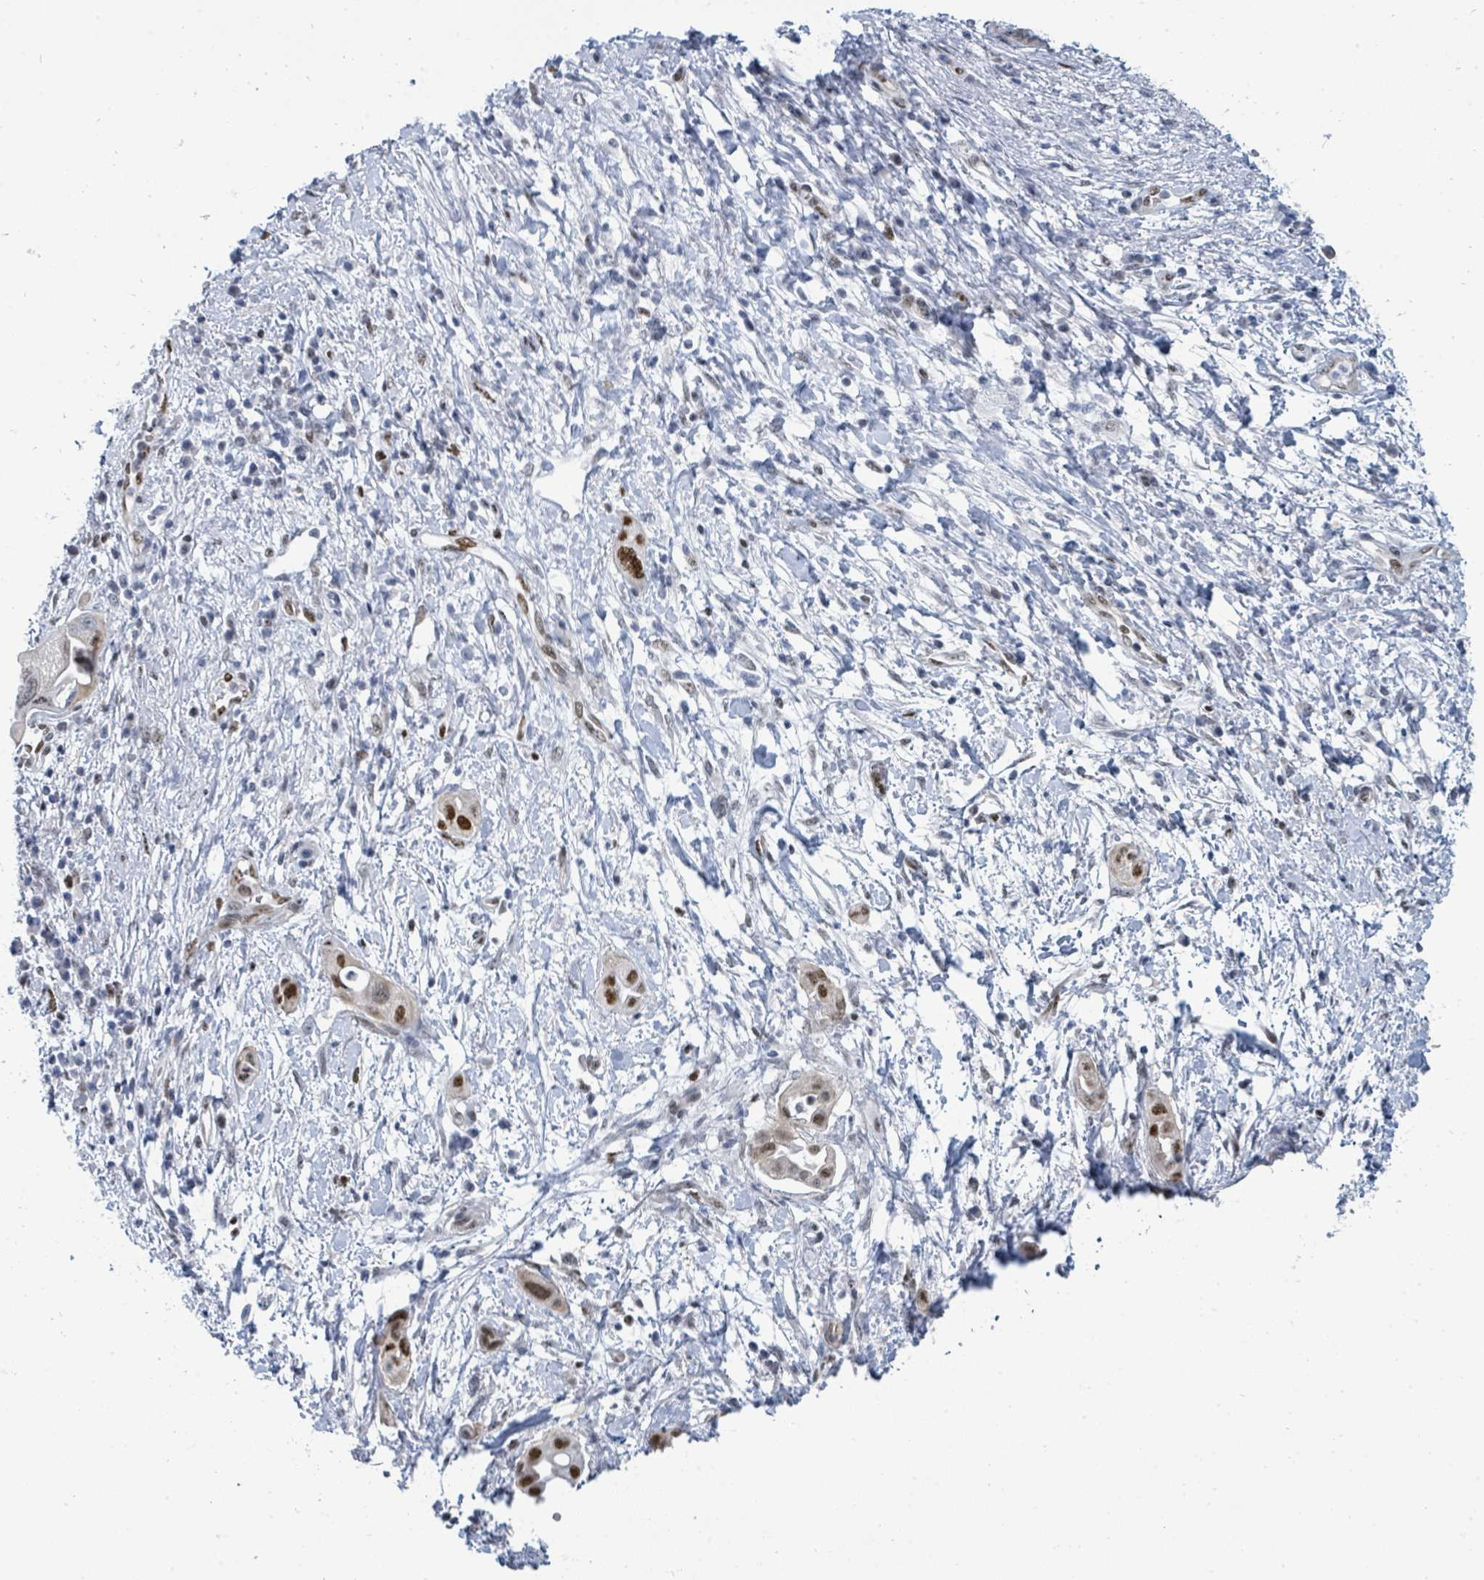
{"staining": {"intensity": "moderate", "quantity": "<25%", "location": "nuclear"}, "tissue": "pancreatic cancer", "cell_type": "Tumor cells", "image_type": "cancer", "snomed": [{"axis": "morphology", "description": "Adenocarcinoma, NOS"}, {"axis": "topography", "description": "Pancreas"}], "caption": "Moderate nuclear expression for a protein is seen in approximately <25% of tumor cells of adenocarcinoma (pancreatic) using immunohistochemistry.", "gene": "SUMO4", "patient": {"sex": "male", "age": 68}}